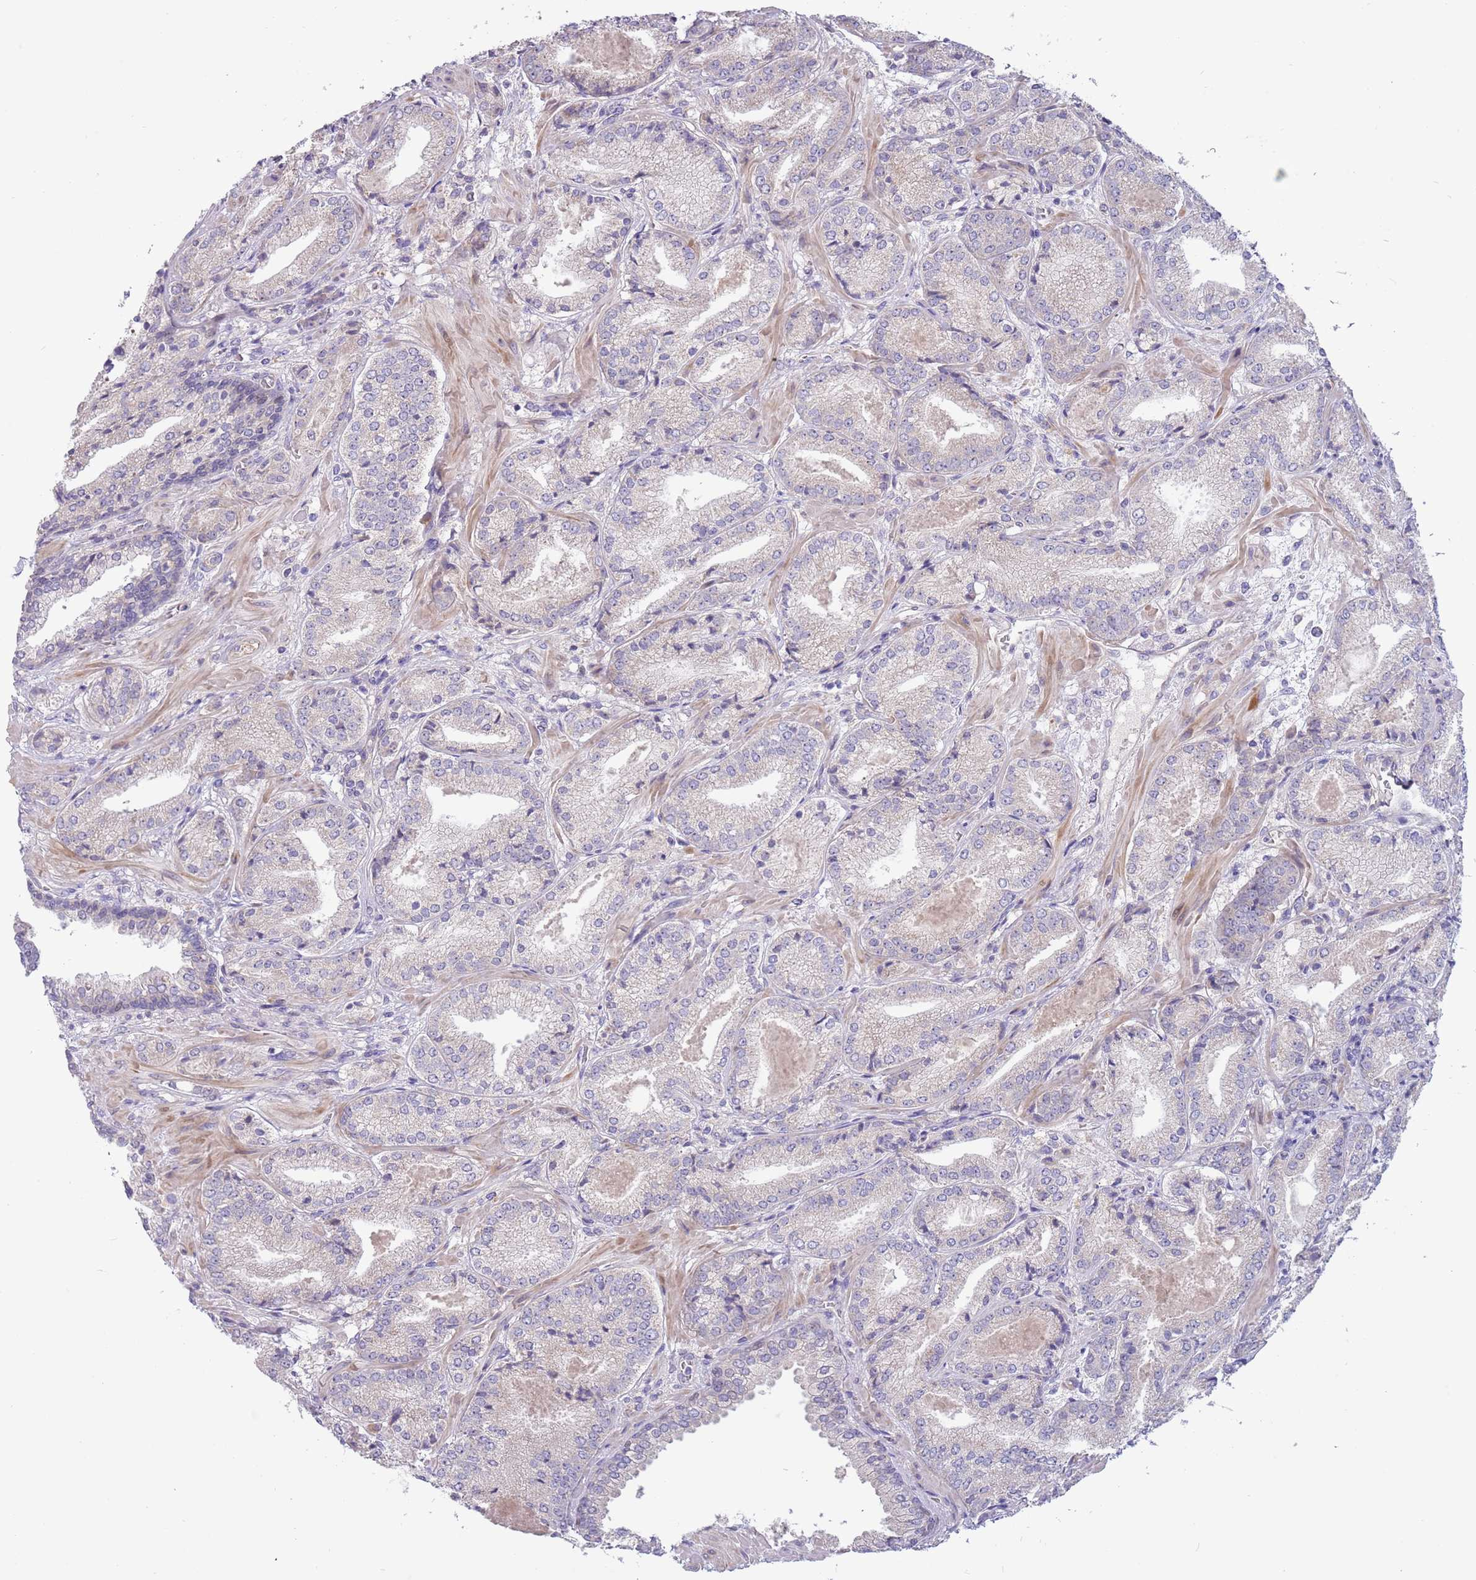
{"staining": {"intensity": "negative", "quantity": "none", "location": "none"}, "tissue": "prostate cancer", "cell_type": "Tumor cells", "image_type": "cancer", "snomed": [{"axis": "morphology", "description": "Adenocarcinoma, High grade"}, {"axis": "topography", "description": "Prostate"}], "caption": "Prostate cancer was stained to show a protein in brown. There is no significant expression in tumor cells.", "gene": "CABYR", "patient": {"sex": "male", "age": 63}}